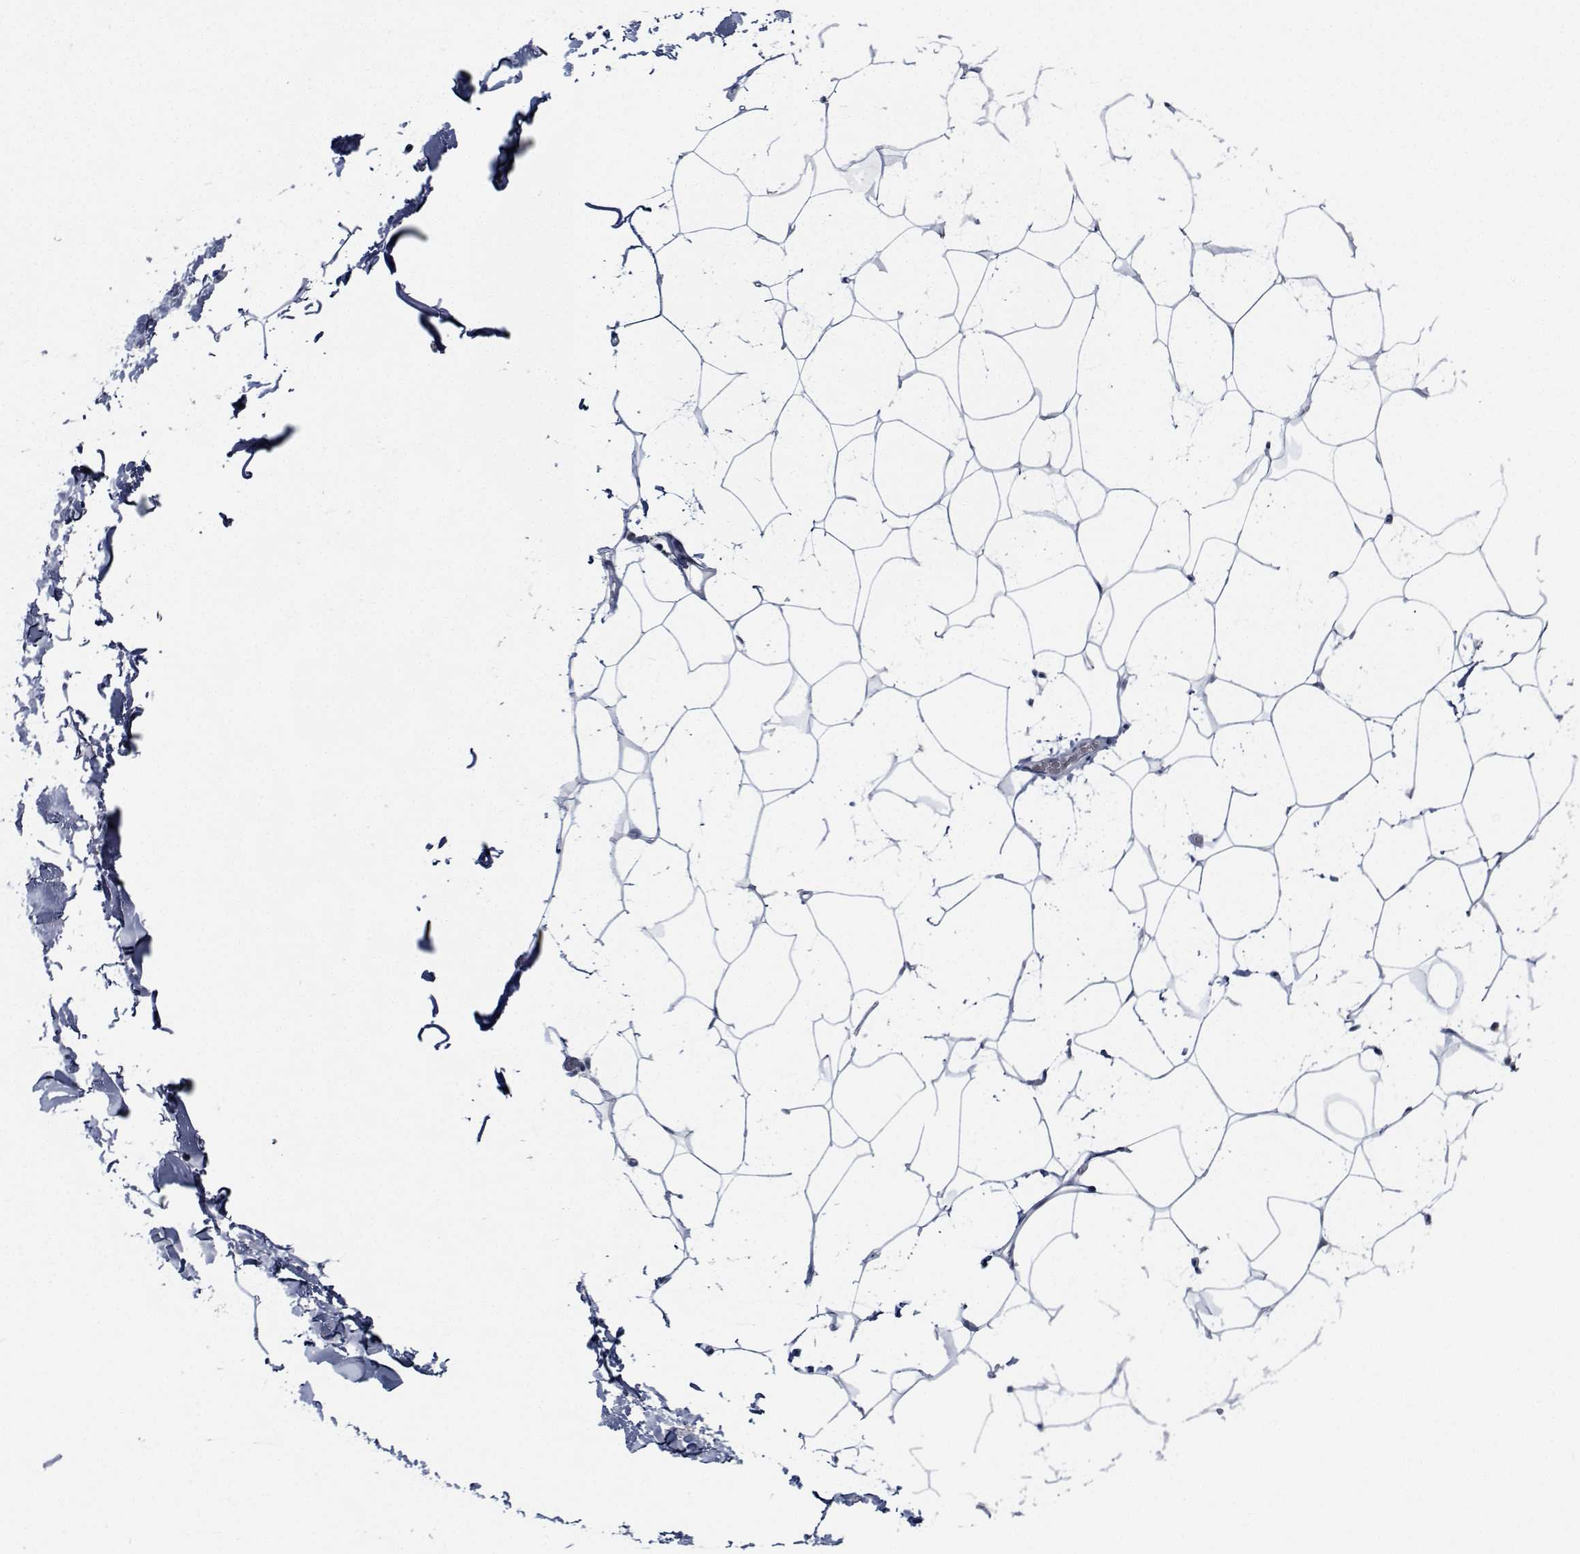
{"staining": {"intensity": "negative", "quantity": "none", "location": "none"}, "tissue": "breast", "cell_type": "Adipocytes", "image_type": "normal", "snomed": [{"axis": "morphology", "description": "Normal tissue, NOS"}, {"axis": "topography", "description": "Breast"}], "caption": "The micrograph shows no significant positivity in adipocytes of breast. (DAB IHC visualized using brightfield microscopy, high magnification).", "gene": "NVL", "patient": {"sex": "female", "age": 32}}